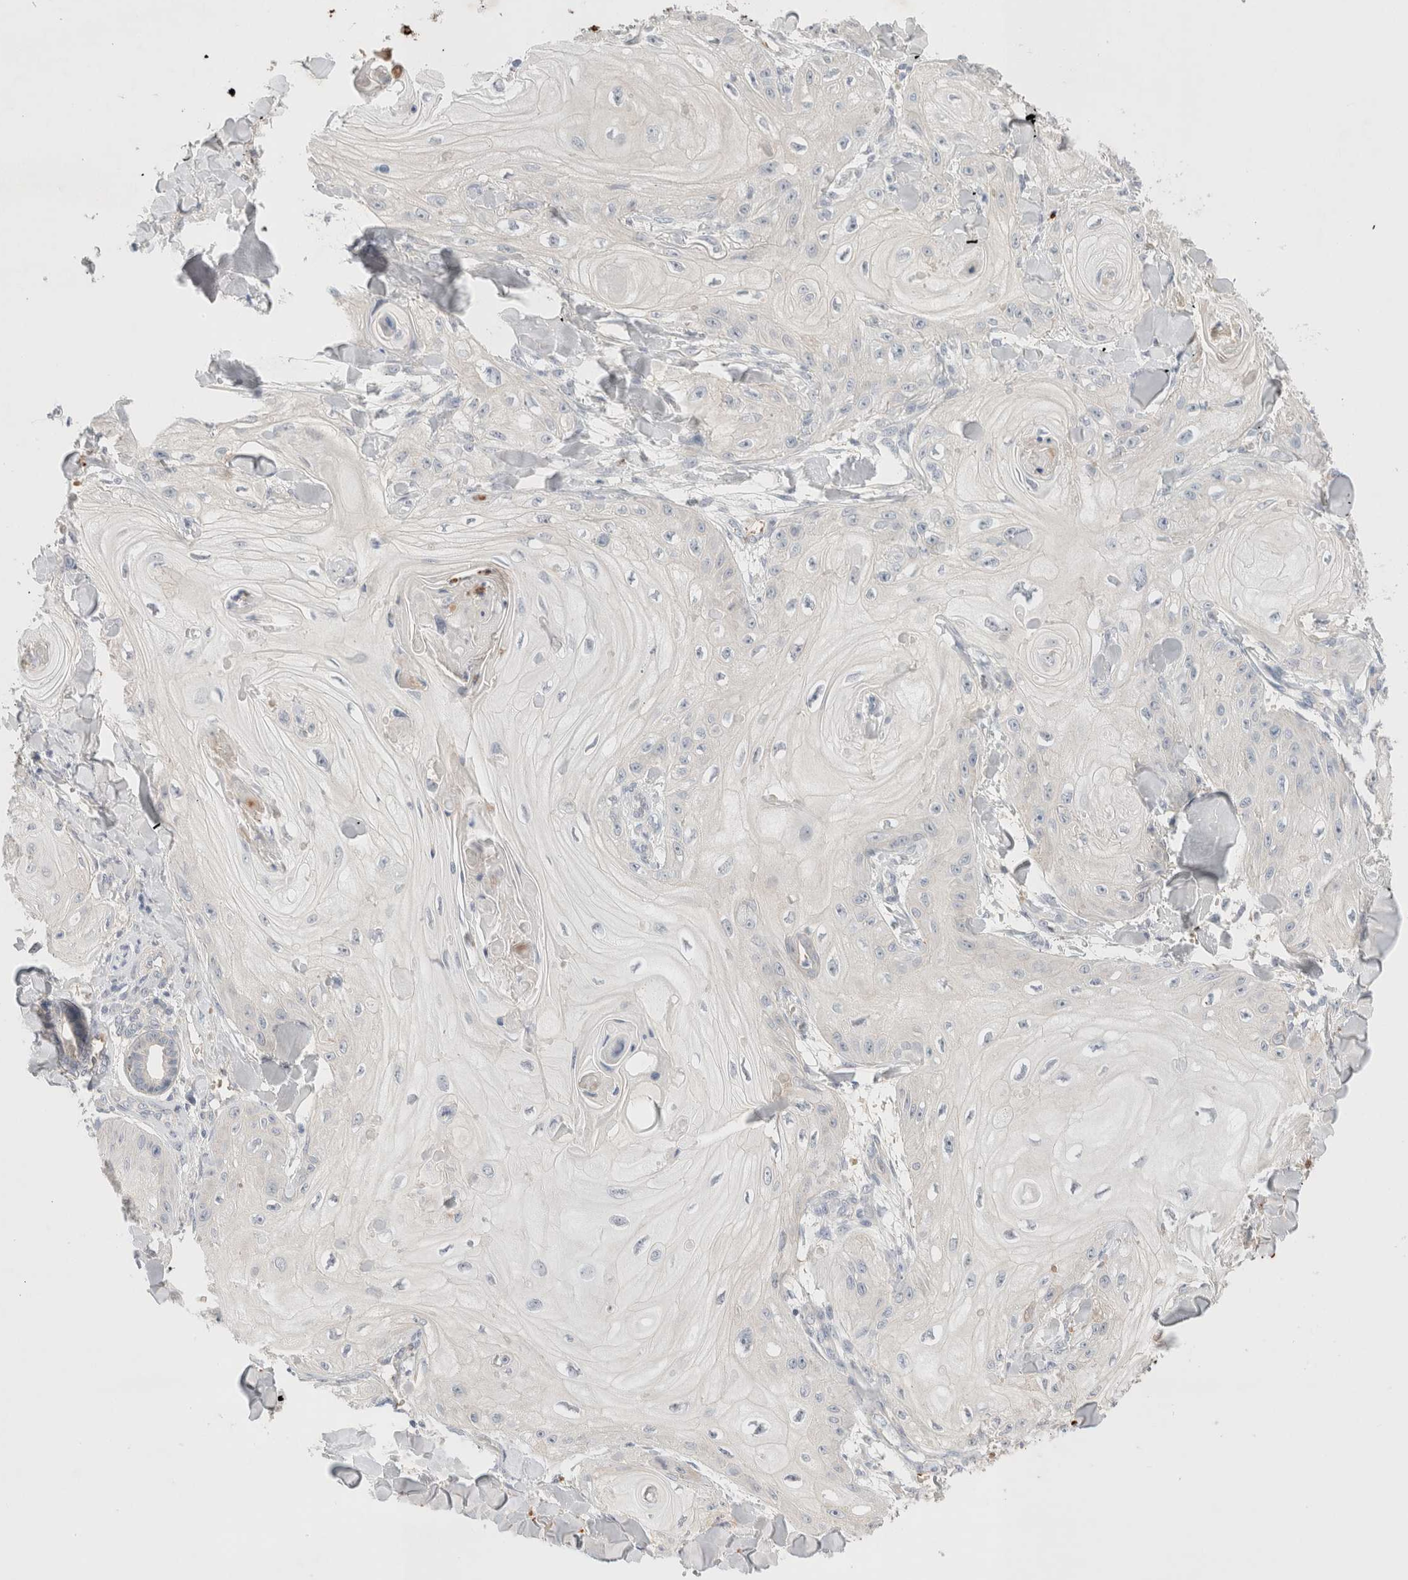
{"staining": {"intensity": "negative", "quantity": "none", "location": "none"}, "tissue": "skin cancer", "cell_type": "Tumor cells", "image_type": "cancer", "snomed": [{"axis": "morphology", "description": "Squamous cell carcinoma, NOS"}, {"axis": "topography", "description": "Skin"}], "caption": "Tumor cells show no significant protein expression in squamous cell carcinoma (skin).", "gene": "MST1", "patient": {"sex": "male", "age": 74}}